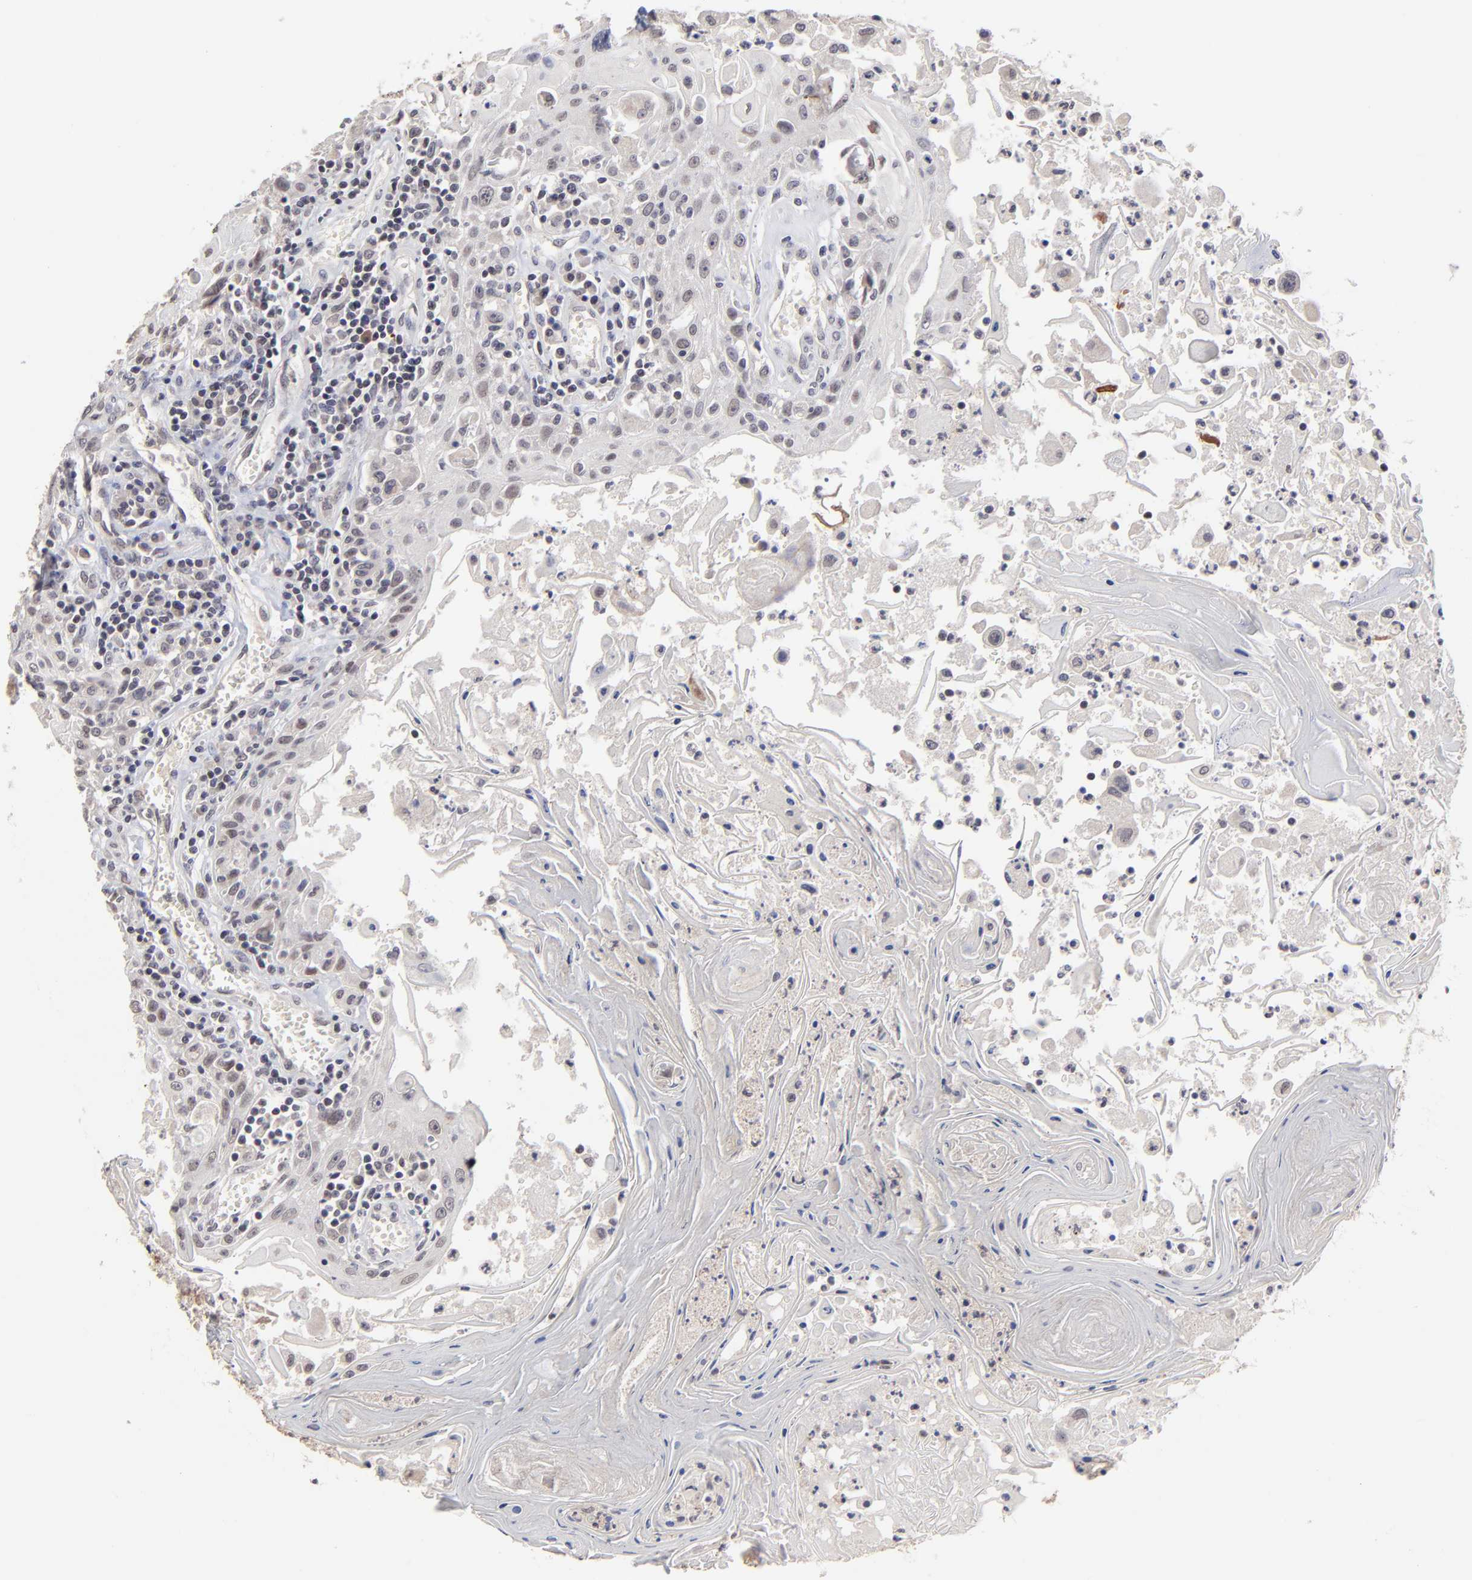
{"staining": {"intensity": "weak", "quantity": "25%-75%", "location": "nuclear"}, "tissue": "head and neck cancer", "cell_type": "Tumor cells", "image_type": "cancer", "snomed": [{"axis": "morphology", "description": "Squamous cell carcinoma, NOS"}, {"axis": "topography", "description": "Oral tissue"}, {"axis": "topography", "description": "Head-Neck"}], "caption": "High-power microscopy captured an immunohistochemistry micrograph of squamous cell carcinoma (head and neck), revealing weak nuclear expression in approximately 25%-75% of tumor cells.", "gene": "ZNF419", "patient": {"sex": "female", "age": 76}}